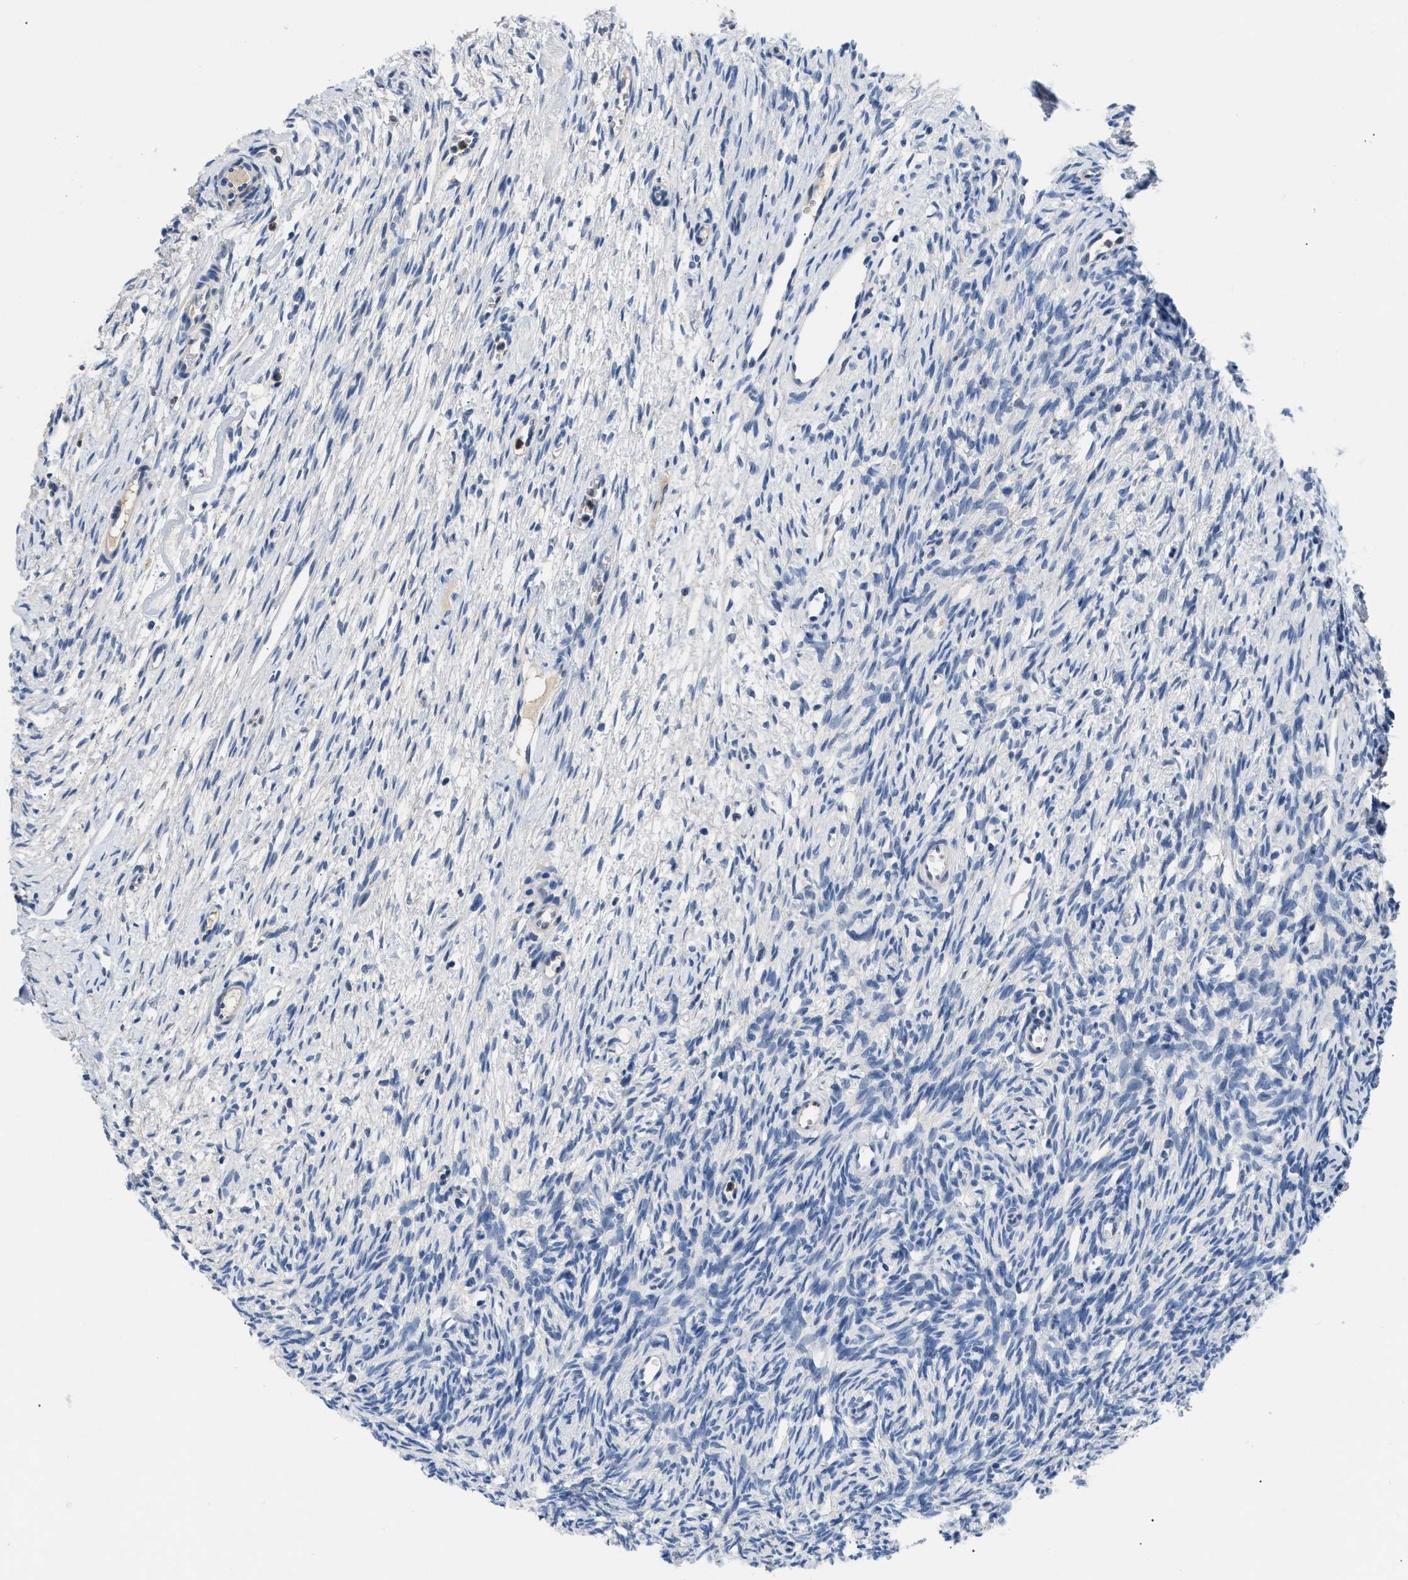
{"staining": {"intensity": "negative", "quantity": "none", "location": "none"}, "tissue": "ovary", "cell_type": "Follicle cells", "image_type": "normal", "snomed": [{"axis": "morphology", "description": "Normal tissue, NOS"}, {"axis": "topography", "description": "Ovary"}], "caption": "Follicle cells show no significant staining in unremarkable ovary.", "gene": "BOLL", "patient": {"sex": "female", "age": 33}}